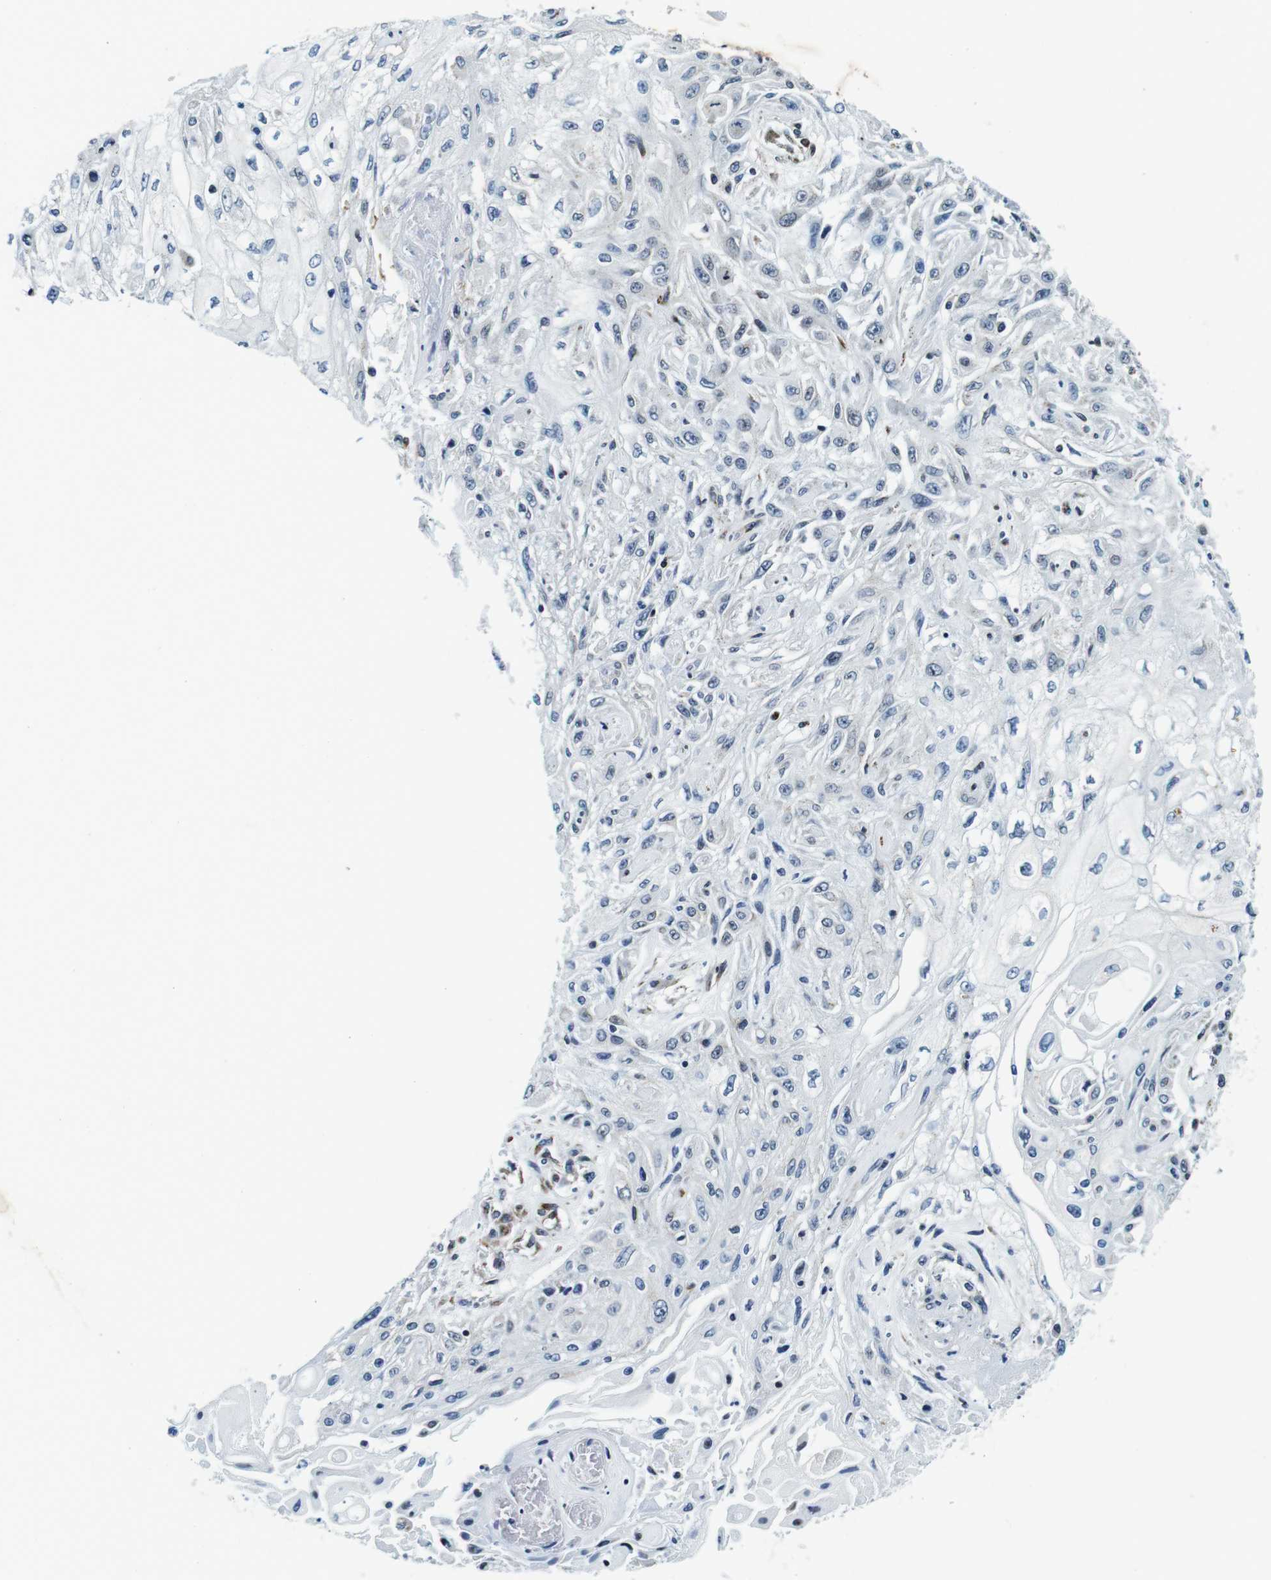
{"staining": {"intensity": "negative", "quantity": "none", "location": "none"}, "tissue": "skin cancer", "cell_type": "Tumor cells", "image_type": "cancer", "snomed": [{"axis": "morphology", "description": "Squamous cell carcinoma, NOS"}, {"axis": "topography", "description": "Skin"}], "caption": "Micrograph shows no significant protein staining in tumor cells of skin cancer (squamous cell carcinoma). Nuclei are stained in blue.", "gene": "FAR2", "patient": {"sex": "male", "age": 75}}